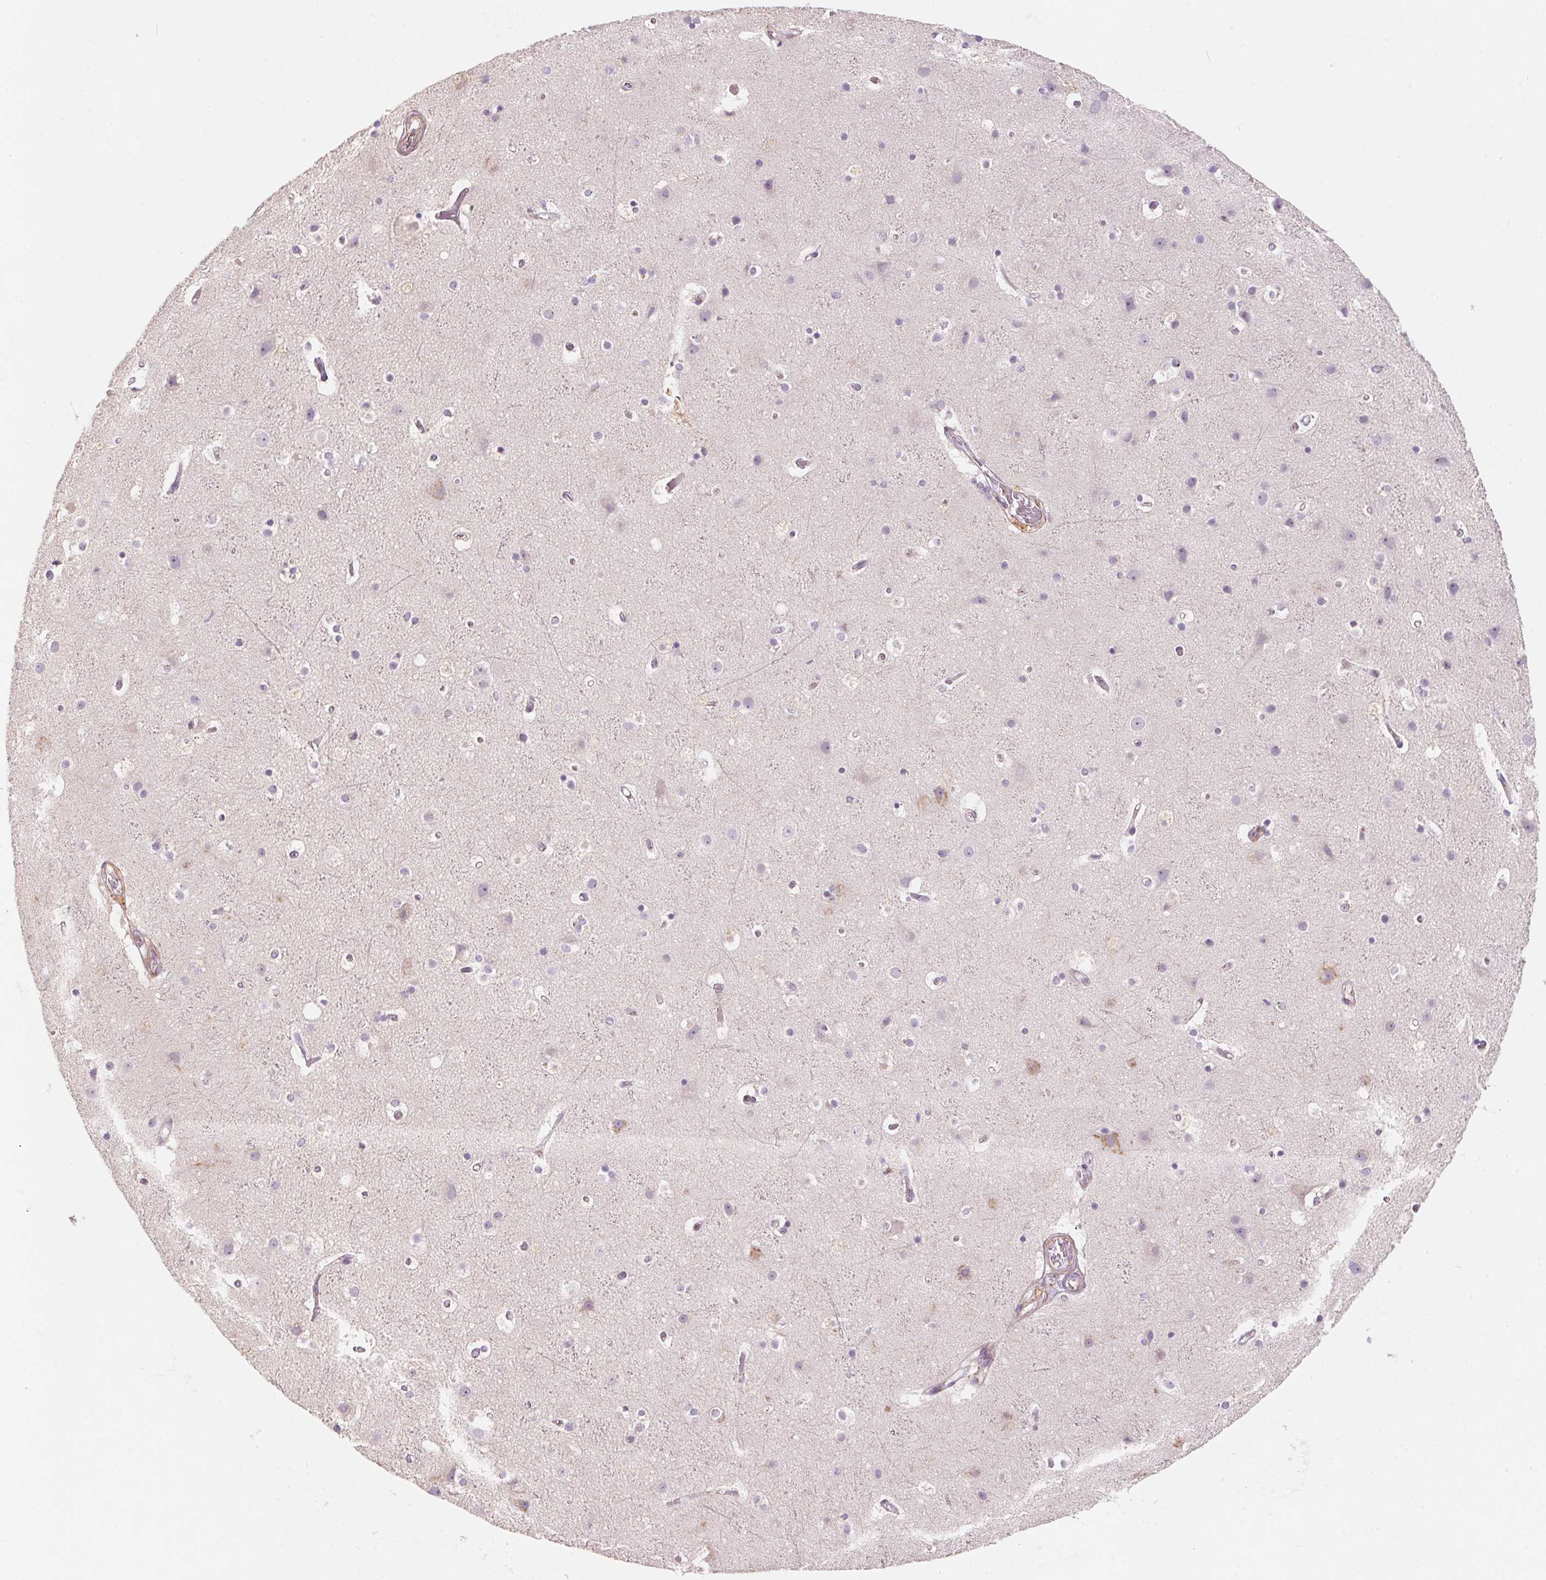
{"staining": {"intensity": "weak", "quantity": "25%-75%", "location": "cytoplasmic/membranous"}, "tissue": "cerebral cortex", "cell_type": "Endothelial cells", "image_type": "normal", "snomed": [{"axis": "morphology", "description": "Normal tissue, NOS"}, {"axis": "topography", "description": "Cerebral cortex"}], "caption": "IHC (DAB (3,3'-diaminobenzidine)) staining of normal cerebral cortex reveals weak cytoplasmic/membranous protein expression in about 25%-75% of endothelial cells. (DAB = brown stain, brightfield microscopy at high magnification).", "gene": "DRAM2", "patient": {"sex": "female", "age": 52}}